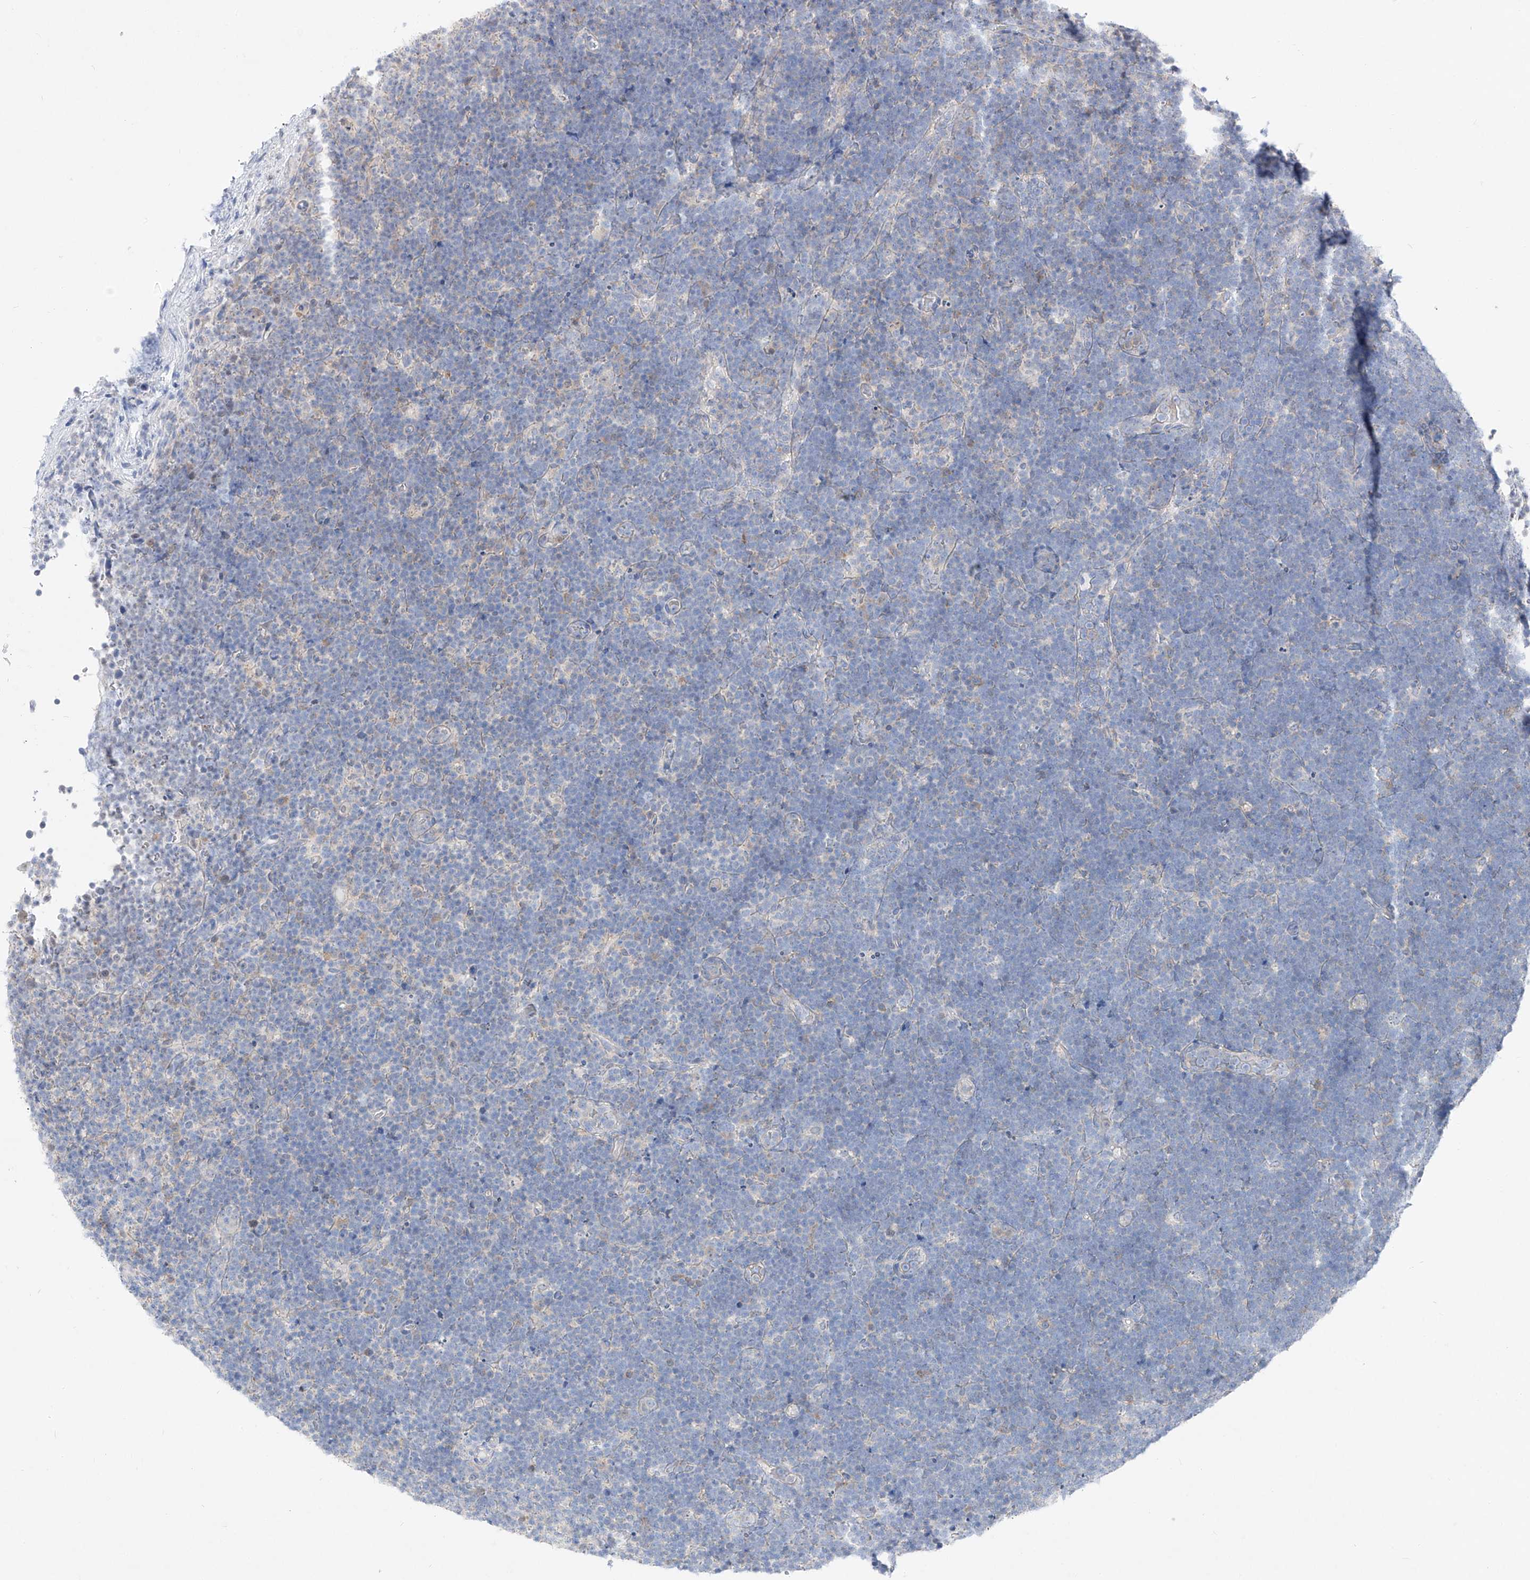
{"staining": {"intensity": "negative", "quantity": "none", "location": "none"}, "tissue": "lymphoma", "cell_type": "Tumor cells", "image_type": "cancer", "snomed": [{"axis": "morphology", "description": "Malignant lymphoma, non-Hodgkin's type, High grade"}, {"axis": "topography", "description": "Lymph node"}], "caption": "High power microscopy micrograph of an immunohistochemistry photomicrograph of high-grade malignant lymphoma, non-Hodgkin's type, revealing no significant positivity in tumor cells.", "gene": "UFL1", "patient": {"sex": "male", "age": 13}}